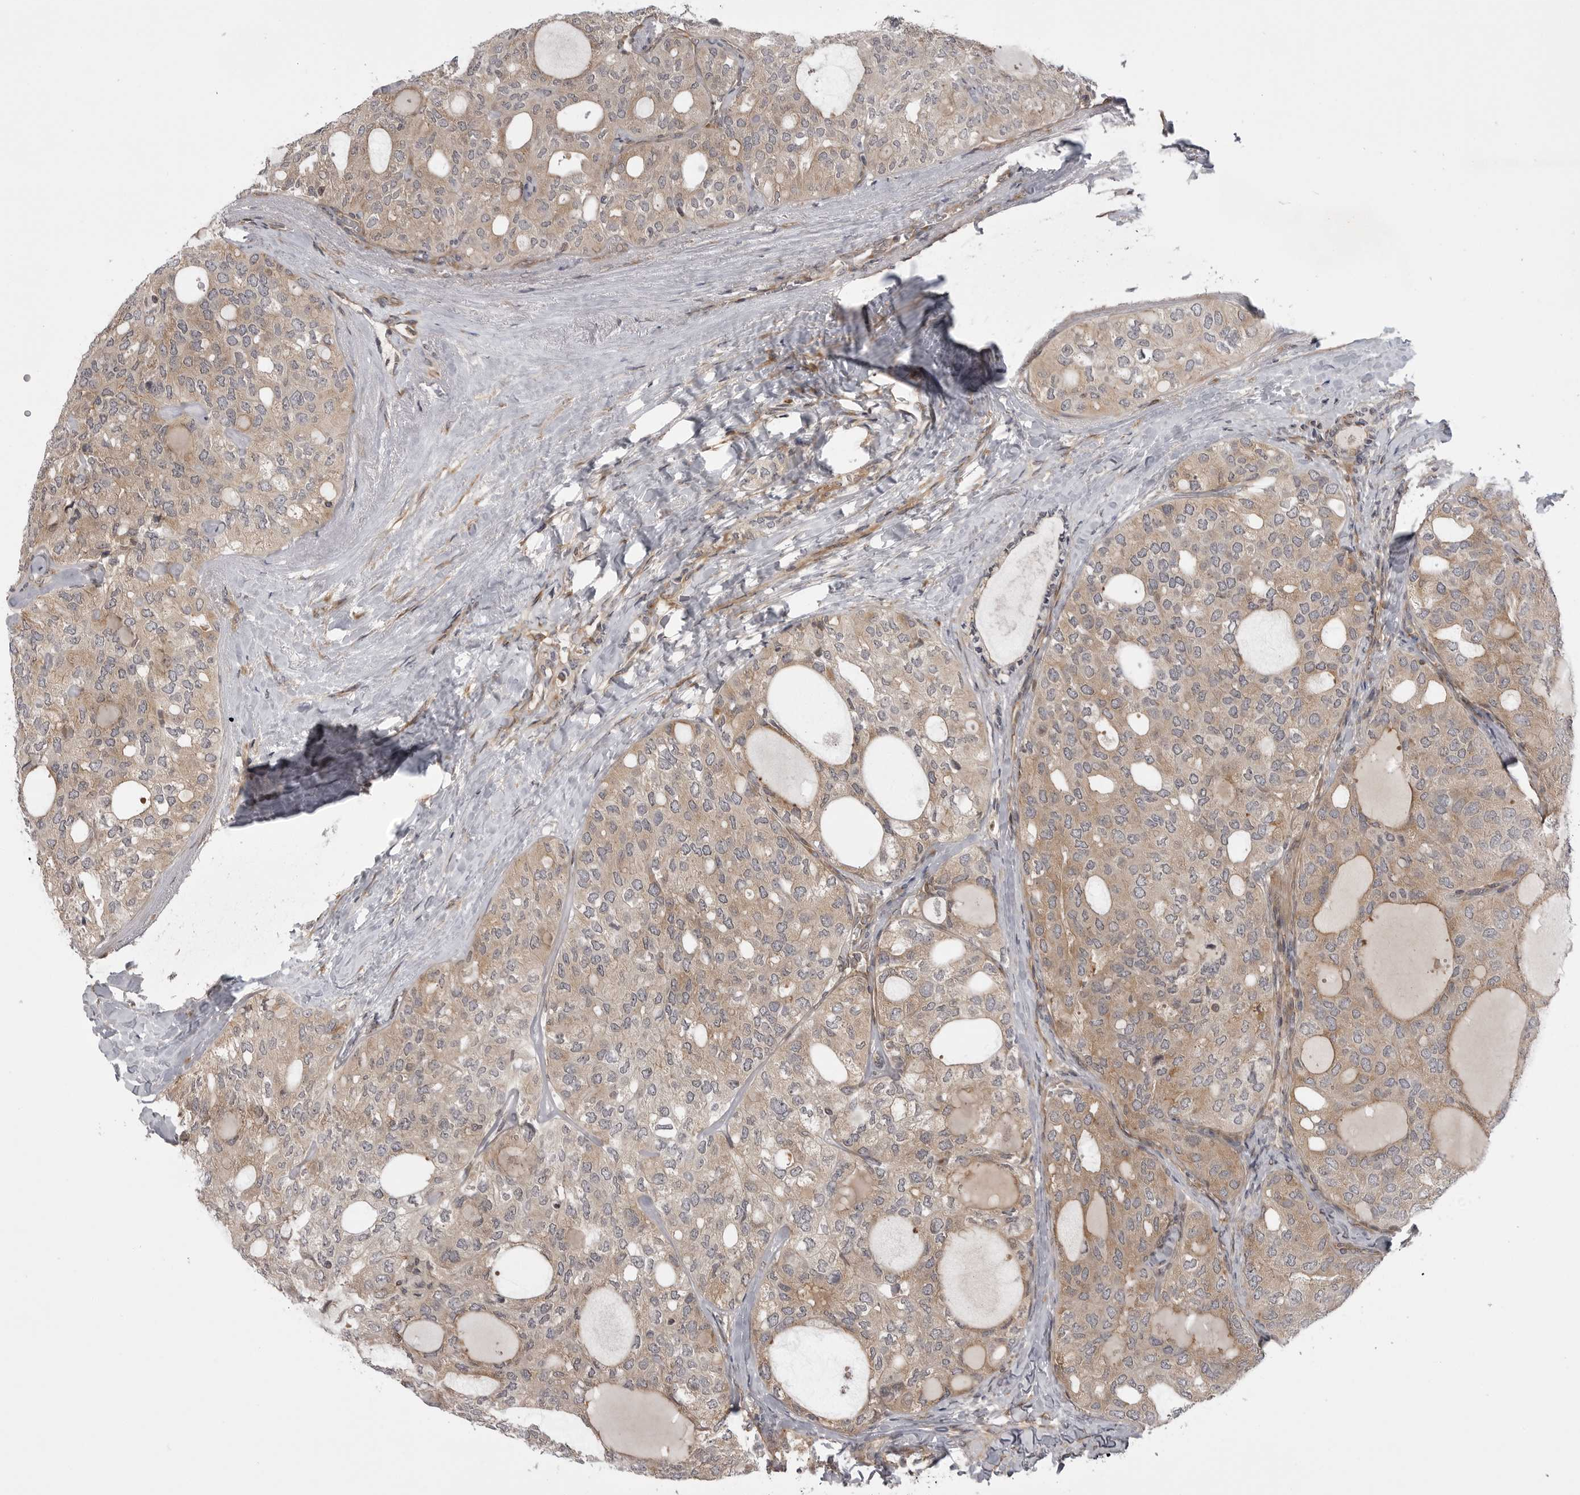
{"staining": {"intensity": "weak", "quantity": "25%-75%", "location": "cytoplasmic/membranous"}, "tissue": "thyroid cancer", "cell_type": "Tumor cells", "image_type": "cancer", "snomed": [{"axis": "morphology", "description": "Follicular adenoma carcinoma, NOS"}, {"axis": "topography", "description": "Thyroid gland"}], "caption": "The histopathology image shows a brown stain indicating the presence of a protein in the cytoplasmic/membranous of tumor cells in thyroid cancer.", "gene": "LRRC45", "patient": {"sex": "male", "age": 75}}